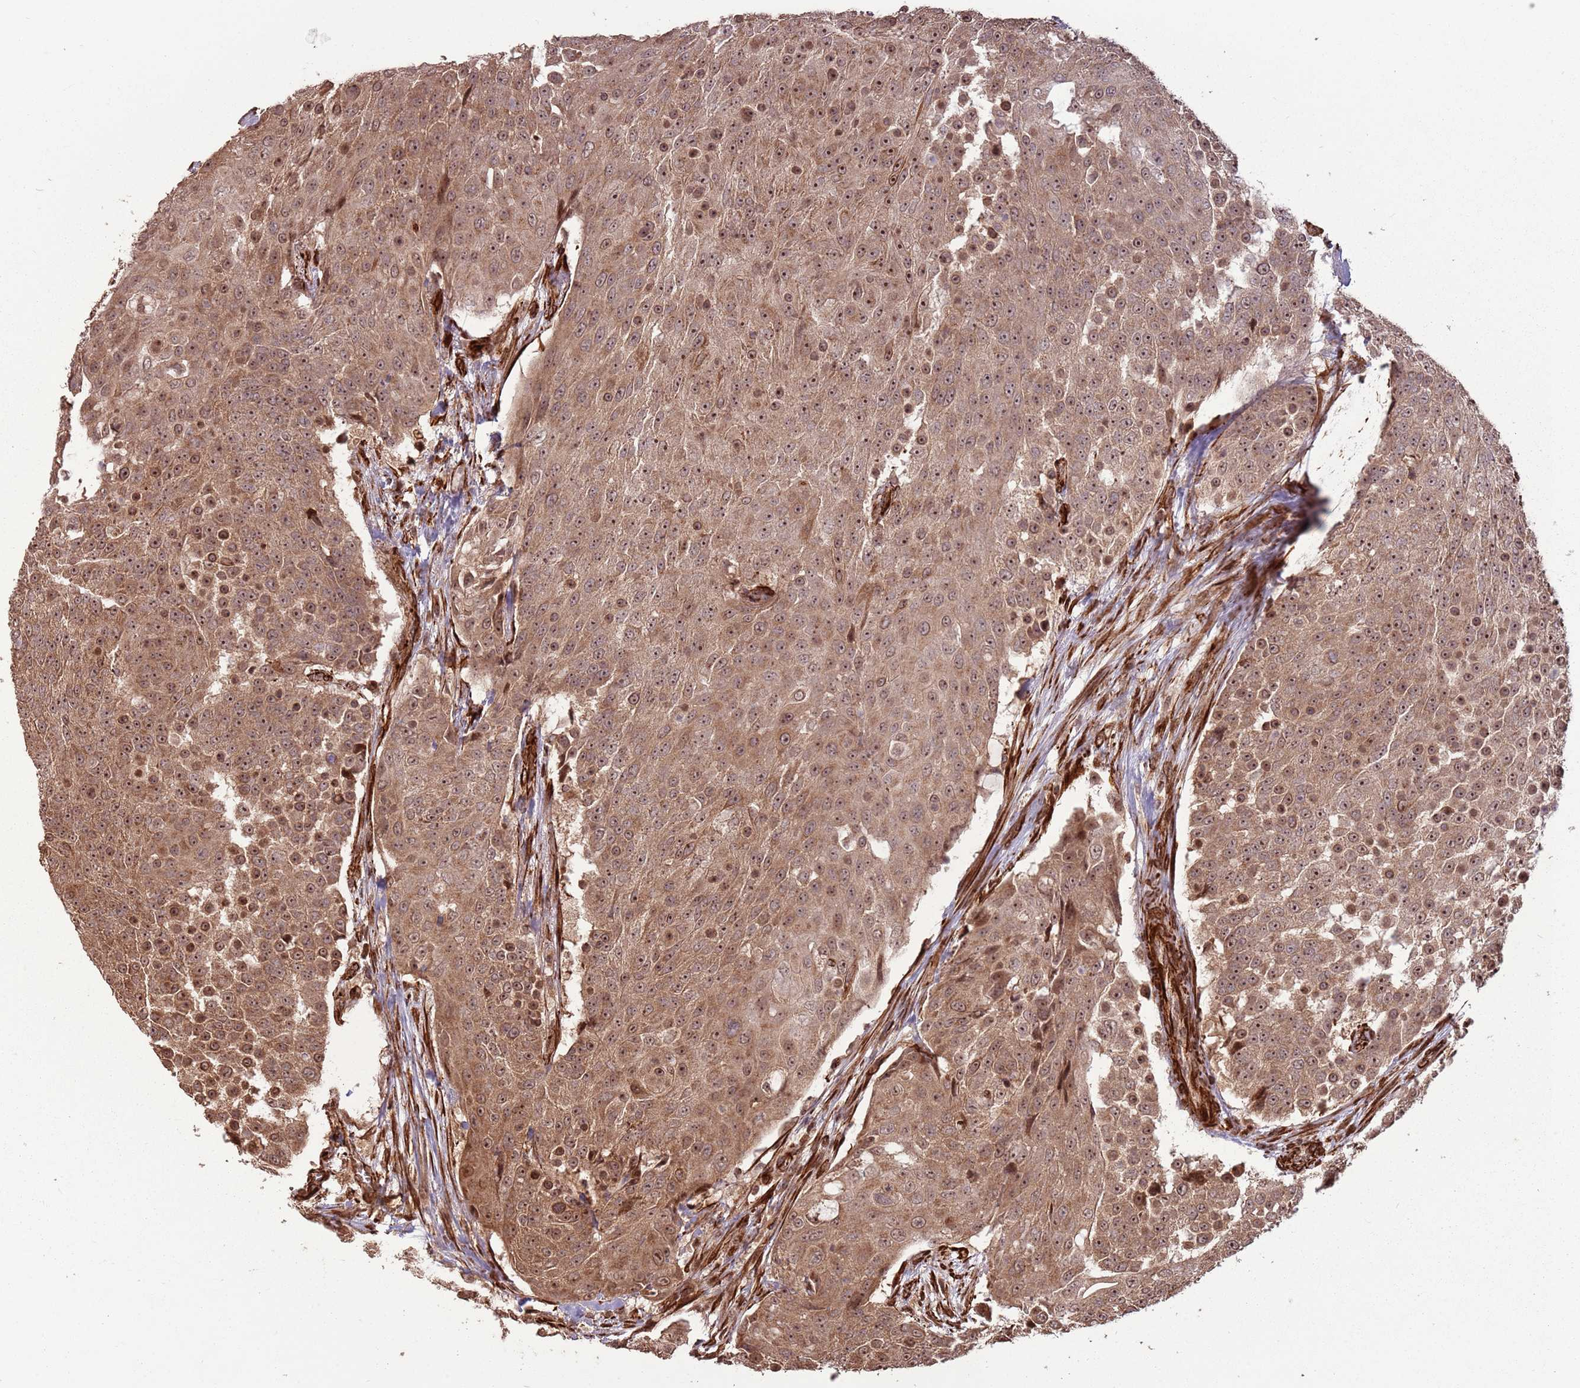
{"staining": {"intensity": "moderate", "quantity": ">75%", "location": "cytoplasmic/membranous,nuclear"}, "tissue": "urothelial cancer", "cell_type": "Tumor cells", "image_type": "cancer", "snomed": [{"axis": "morphology", "description": "Urothelial carcinoma, High grade"}, {"axis": "topography", "description": "Urinary bladder"}], "caption": "Moderate cytoplasmic/membranous and nuclear expression for a protein is present in approximately >75% of tumor cells of high-grade urothelial carcinoma using IHC.", "gene": "ADAMTS3", "patient": {"sex": "female", "age": 63}}